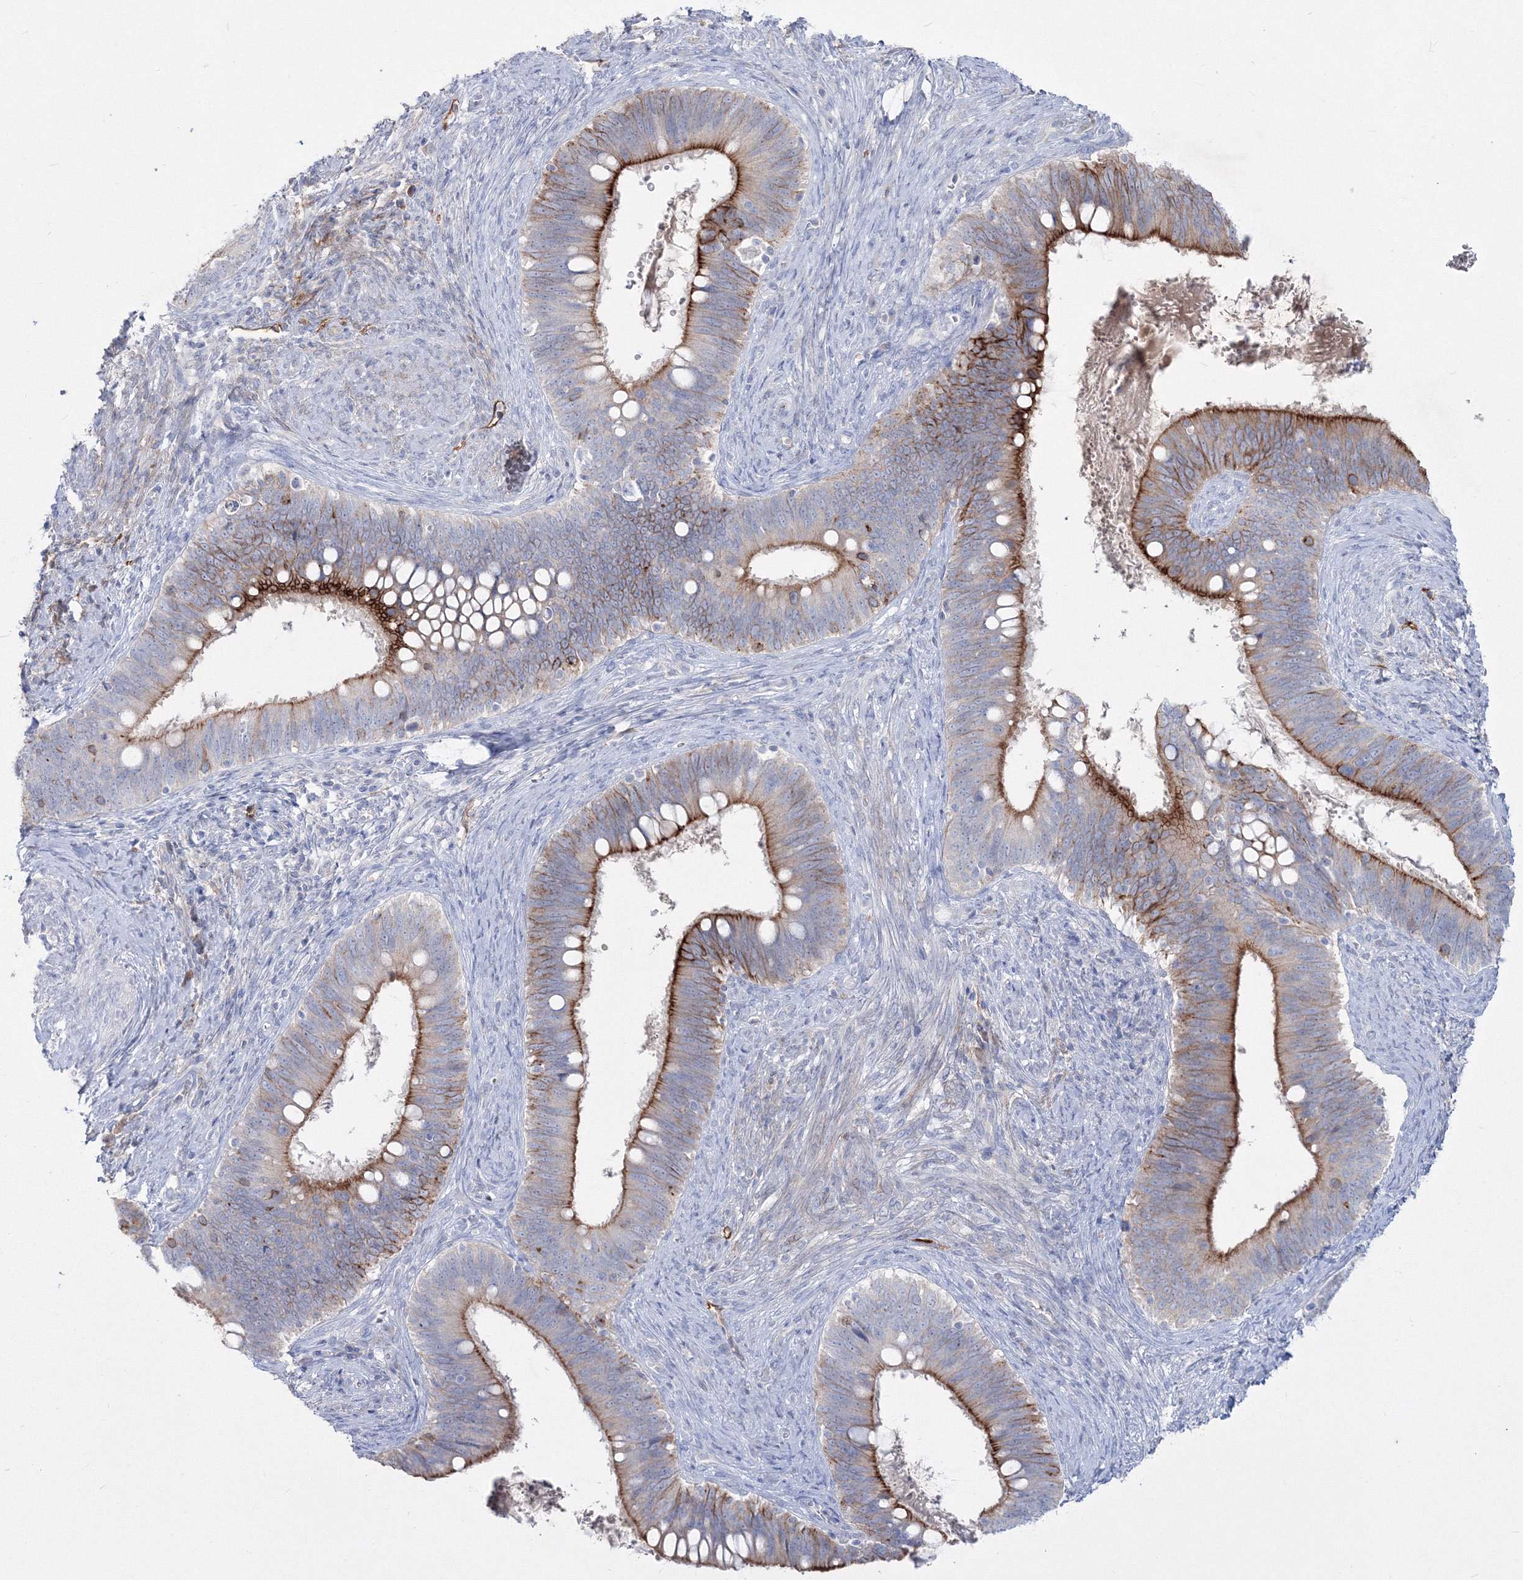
{"staining": {"intensity": "strong", "quantity": "<25%", "location": "cytoplasmic/membranous"}, "tissue": "cervical cancer", "cell_type": "Tumor cells", "image_type": "cancer", "snomed": [{"axis": "morphology", "description": "Adenocarcinoma, NOS"}, {"axis": "topography", "description": "Cervix"}], "caption": "IHC photomicrograph of human cervical cancer (adenocarcinoma) stained for a protein (brown), which demonstrates medium levels of strong cytoplasmic/membranous staining in approximately <25% of tumor cells.", "gene": "TMEM139", "patient": {"sex": "female", "age": 42}}